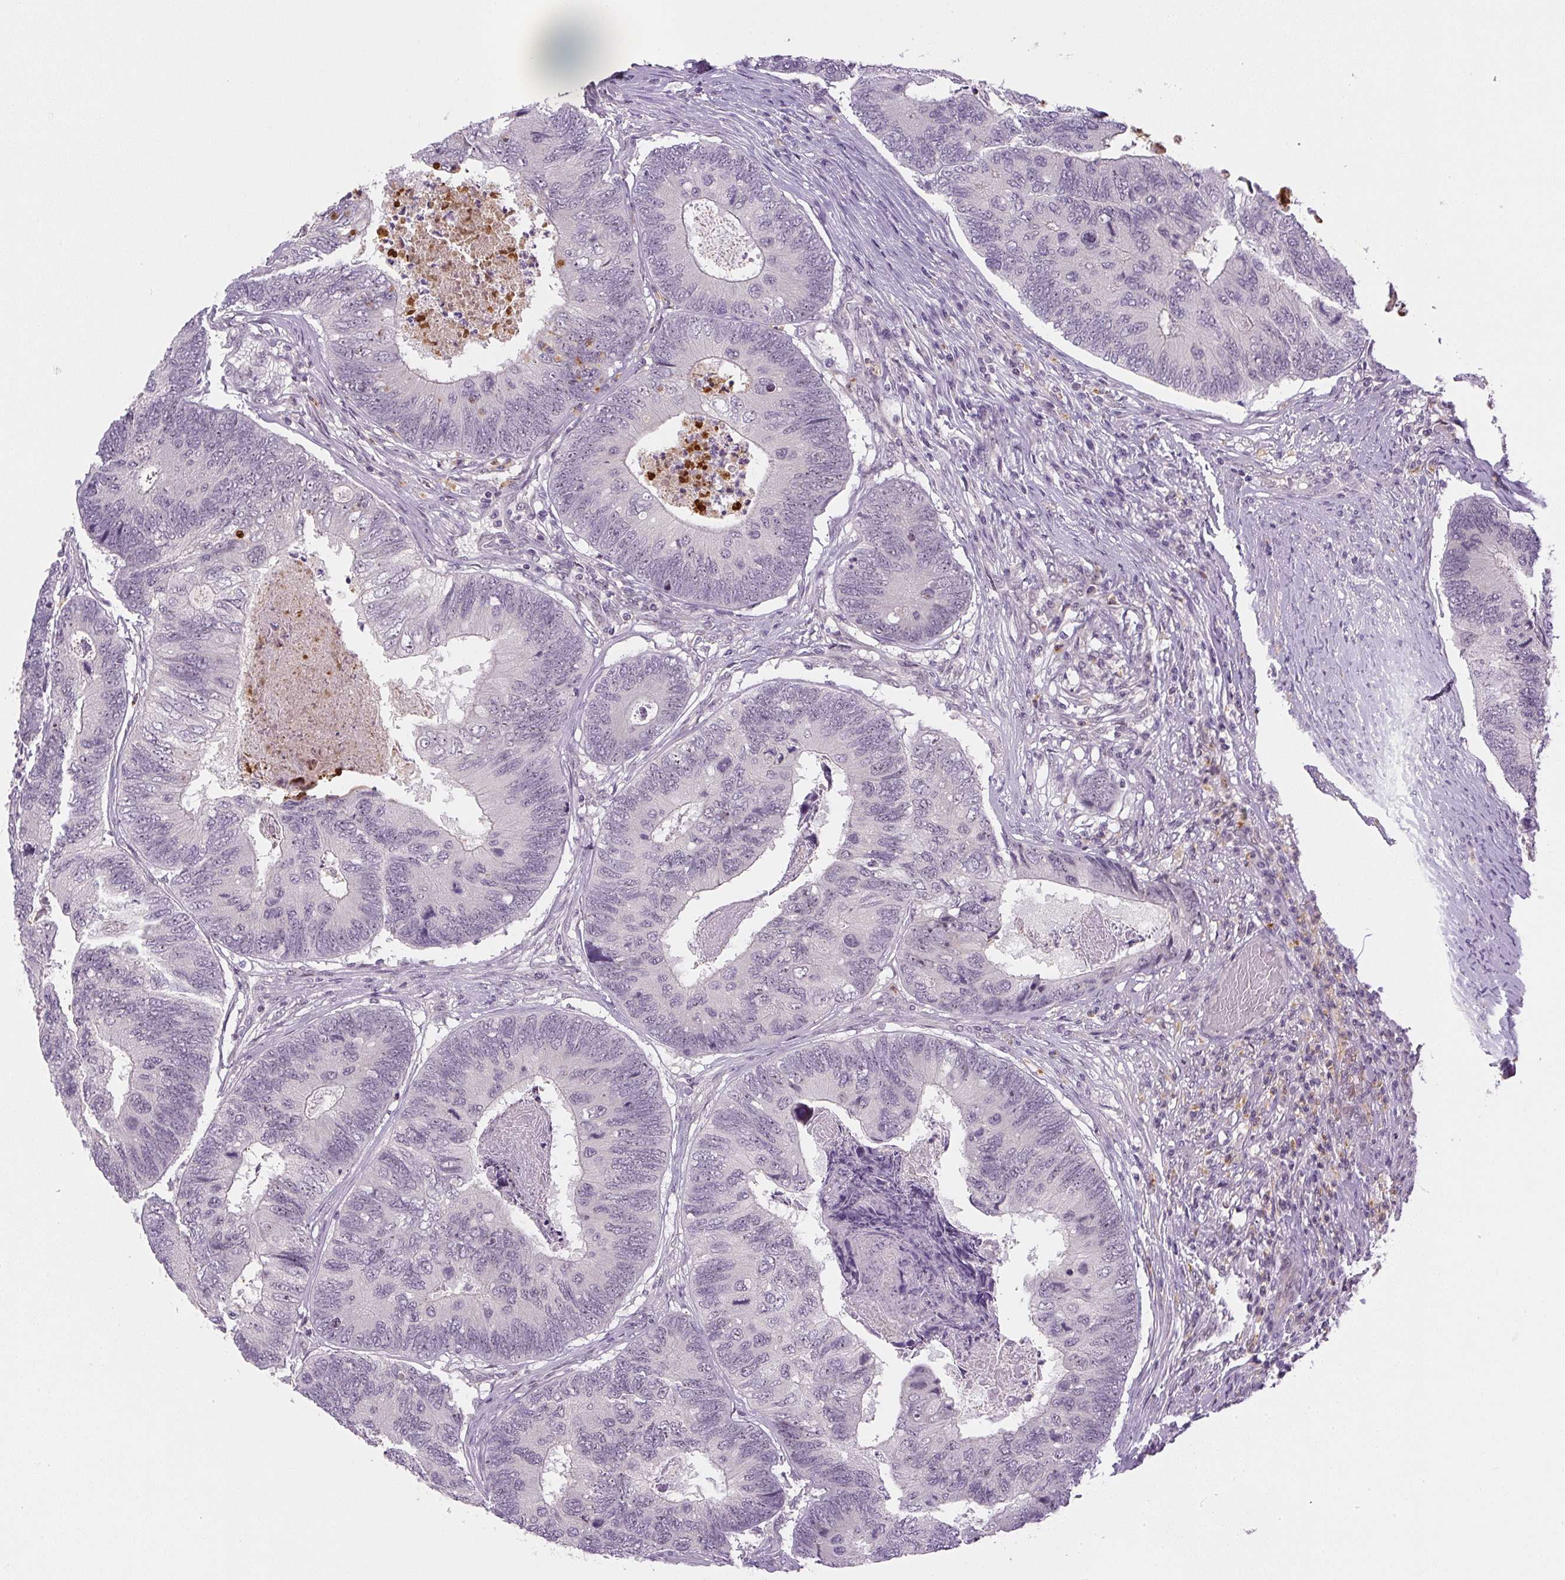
{"staining": {"intensity": "negative", "quantity": "none", "location": "none"}, "tissue": "colorectal cancer", "cell_type": "Tumor cells", "image_type": "cancer", "snomed": [{"axis": "morphology", "description": "Adenocarcinoma, NOS"}, {"axis": "topography", "description": "Colon"}], "caption": "Colorectal cancer (adenocarcinoma) stained for a protein using immunohistochemistry reveals no positivity tumor cells.", "gene": "SGF29", "patient": {"sex": "female", "age": 67}}